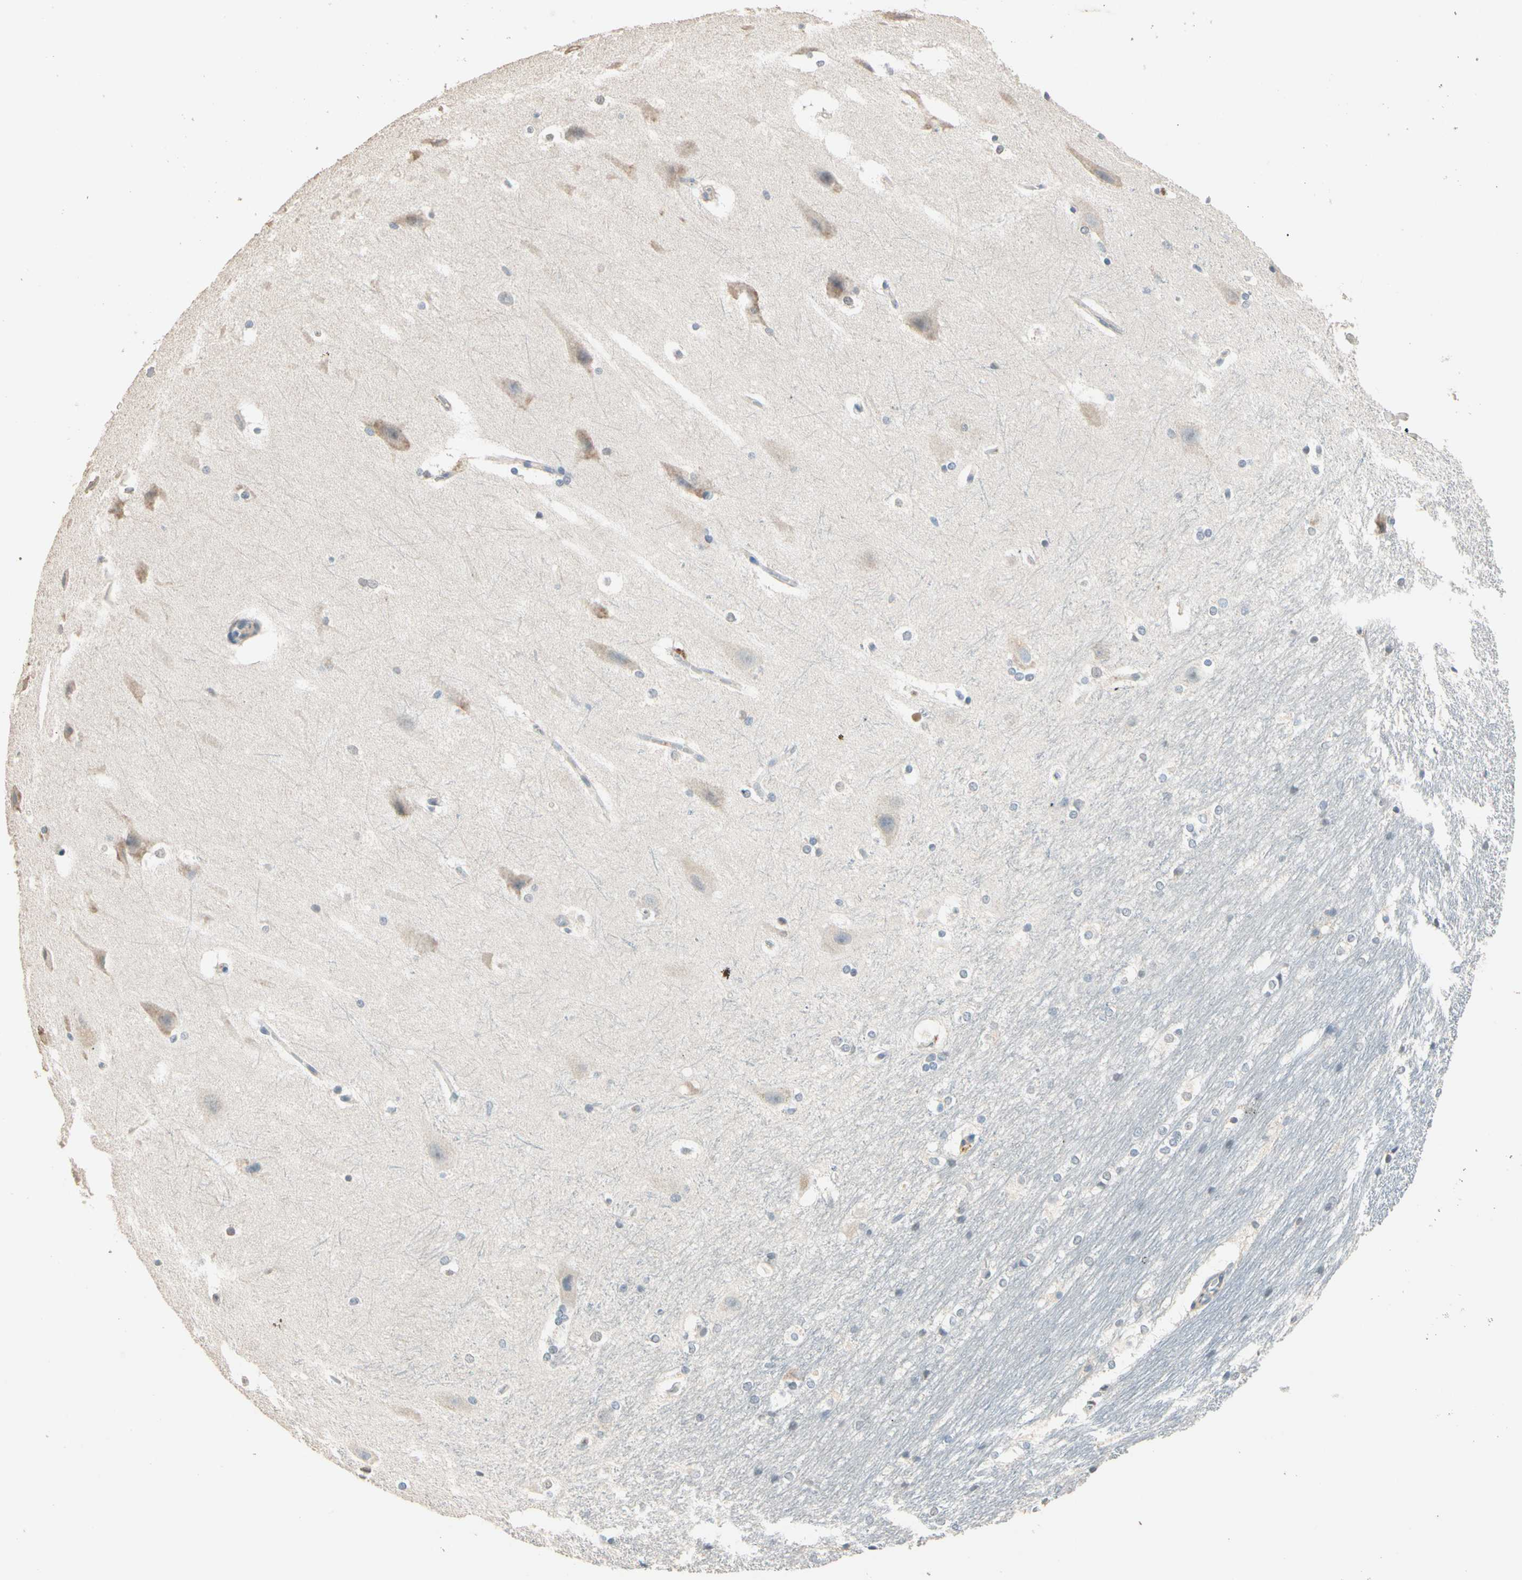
{"staining": {"intensity": "weak", "quantity": "<25%", "location": "cytoplasmic/membranous"}, "tissue": "hippocampus", "cell_type": "Glial cells", "image_type": "normal", "snomed": [{"axis": "morphology", "description": "Normal tissue, NOS"}, {"axis": "topography", "description": "Hippocampus"}], "caption": "The micrograph shows no staining of glial cells in unremarkable hippocampus.", "gene": "TASOR", "patient": {"sex": "female", "age": 19}}